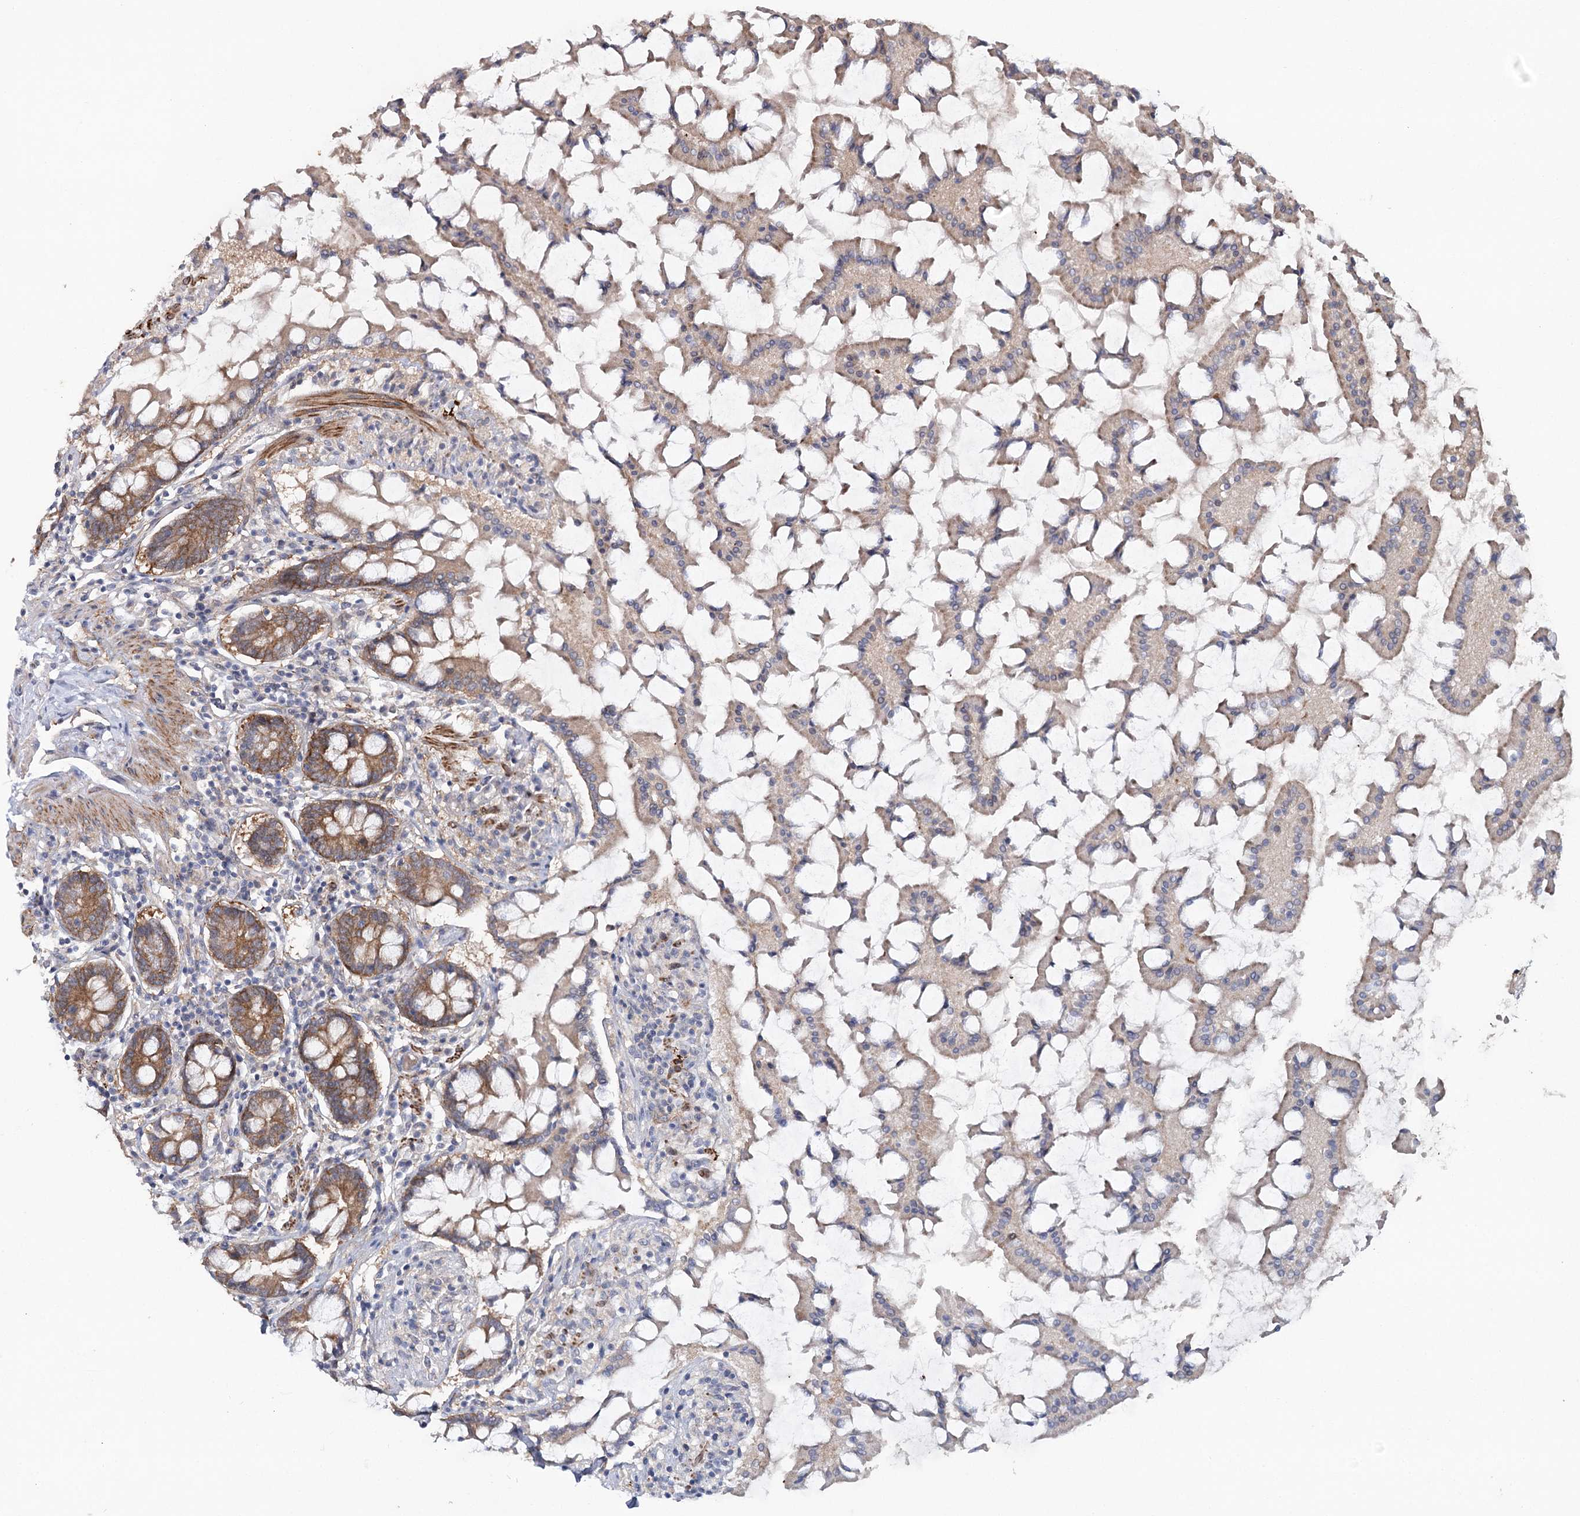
{"staining": {"intensity": "moderate", "quantity": ">75%", "location": "cytoplasmic/membranous"}, "tissue": "small intestine", "cell_type": "Glandular cells", "image_type": "normal", "snomed": [{"axis": "morphology", "description": "Normal tissue, NOS"}, {"axis": "topography", "description": "Small intestine"}], "caption": "This image displays immunohistochemistry staining of benign small intestine, with medium moderate cytoplasmic/membranous staining in approximately >75% of glandular cells.", "gene": "MAP3K13", "patient": {"sex": "male", "age": 41}}